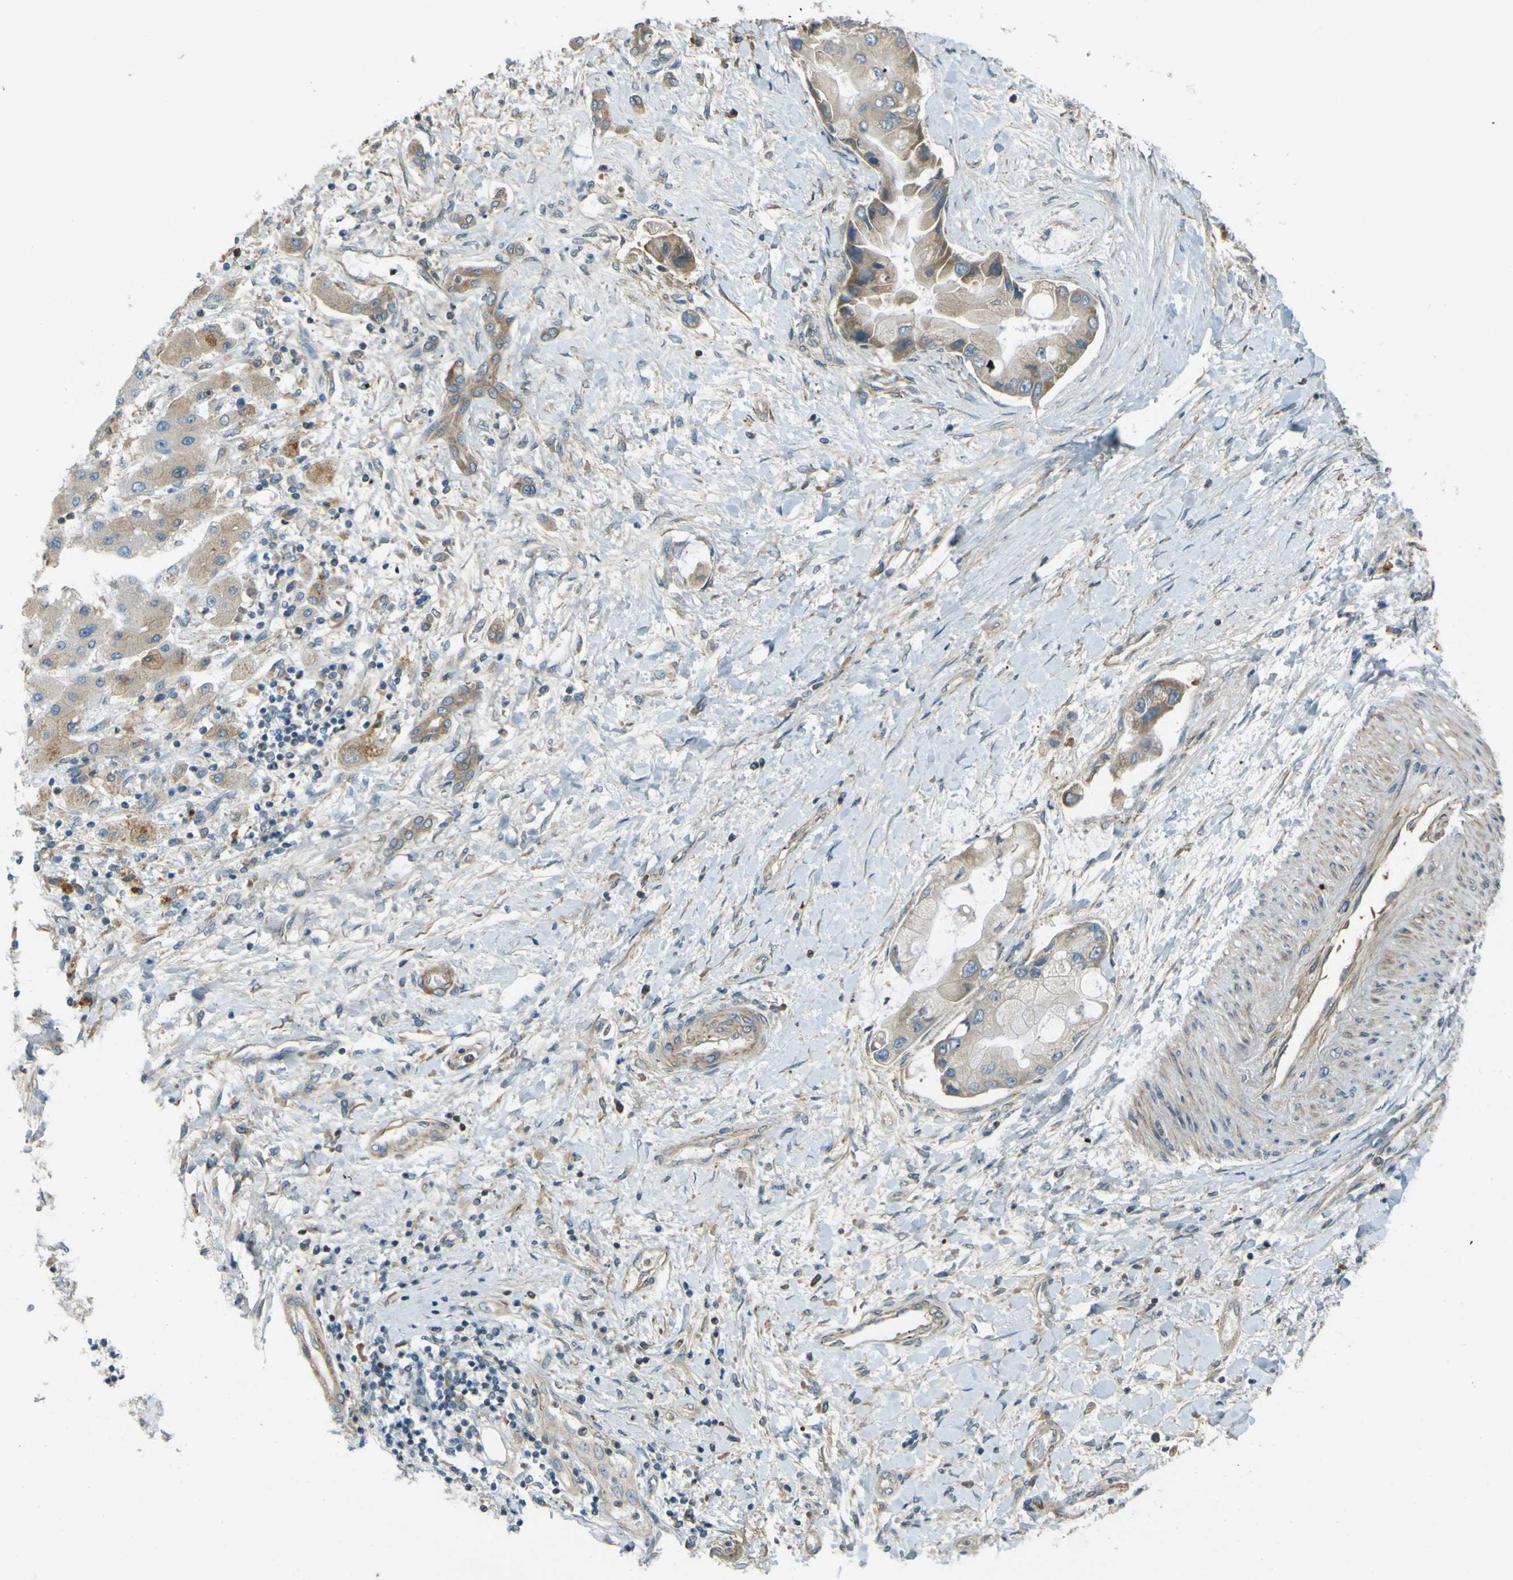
{"staining": {"intensity": "weak", "quantity": ">75%", "location": "cytoplasmic/membranous"}, "tissue": "liver cancer", "cell_type": "Tumor cells", "image_type": "cancer", "snomed": [{"axis": "morphology", "description": "Cholangiocarcinoma"}, {"axis": "topography", "description": "Liver"}], "caption": "Immunohistochemistry (DAB) staining of liver cancer reveals weak cytoplasmic/membranous protein expression in approximately >75% of tumor cells.", "gene": "LPCAT1", "patient": {"sex": "male", "age": 50}}